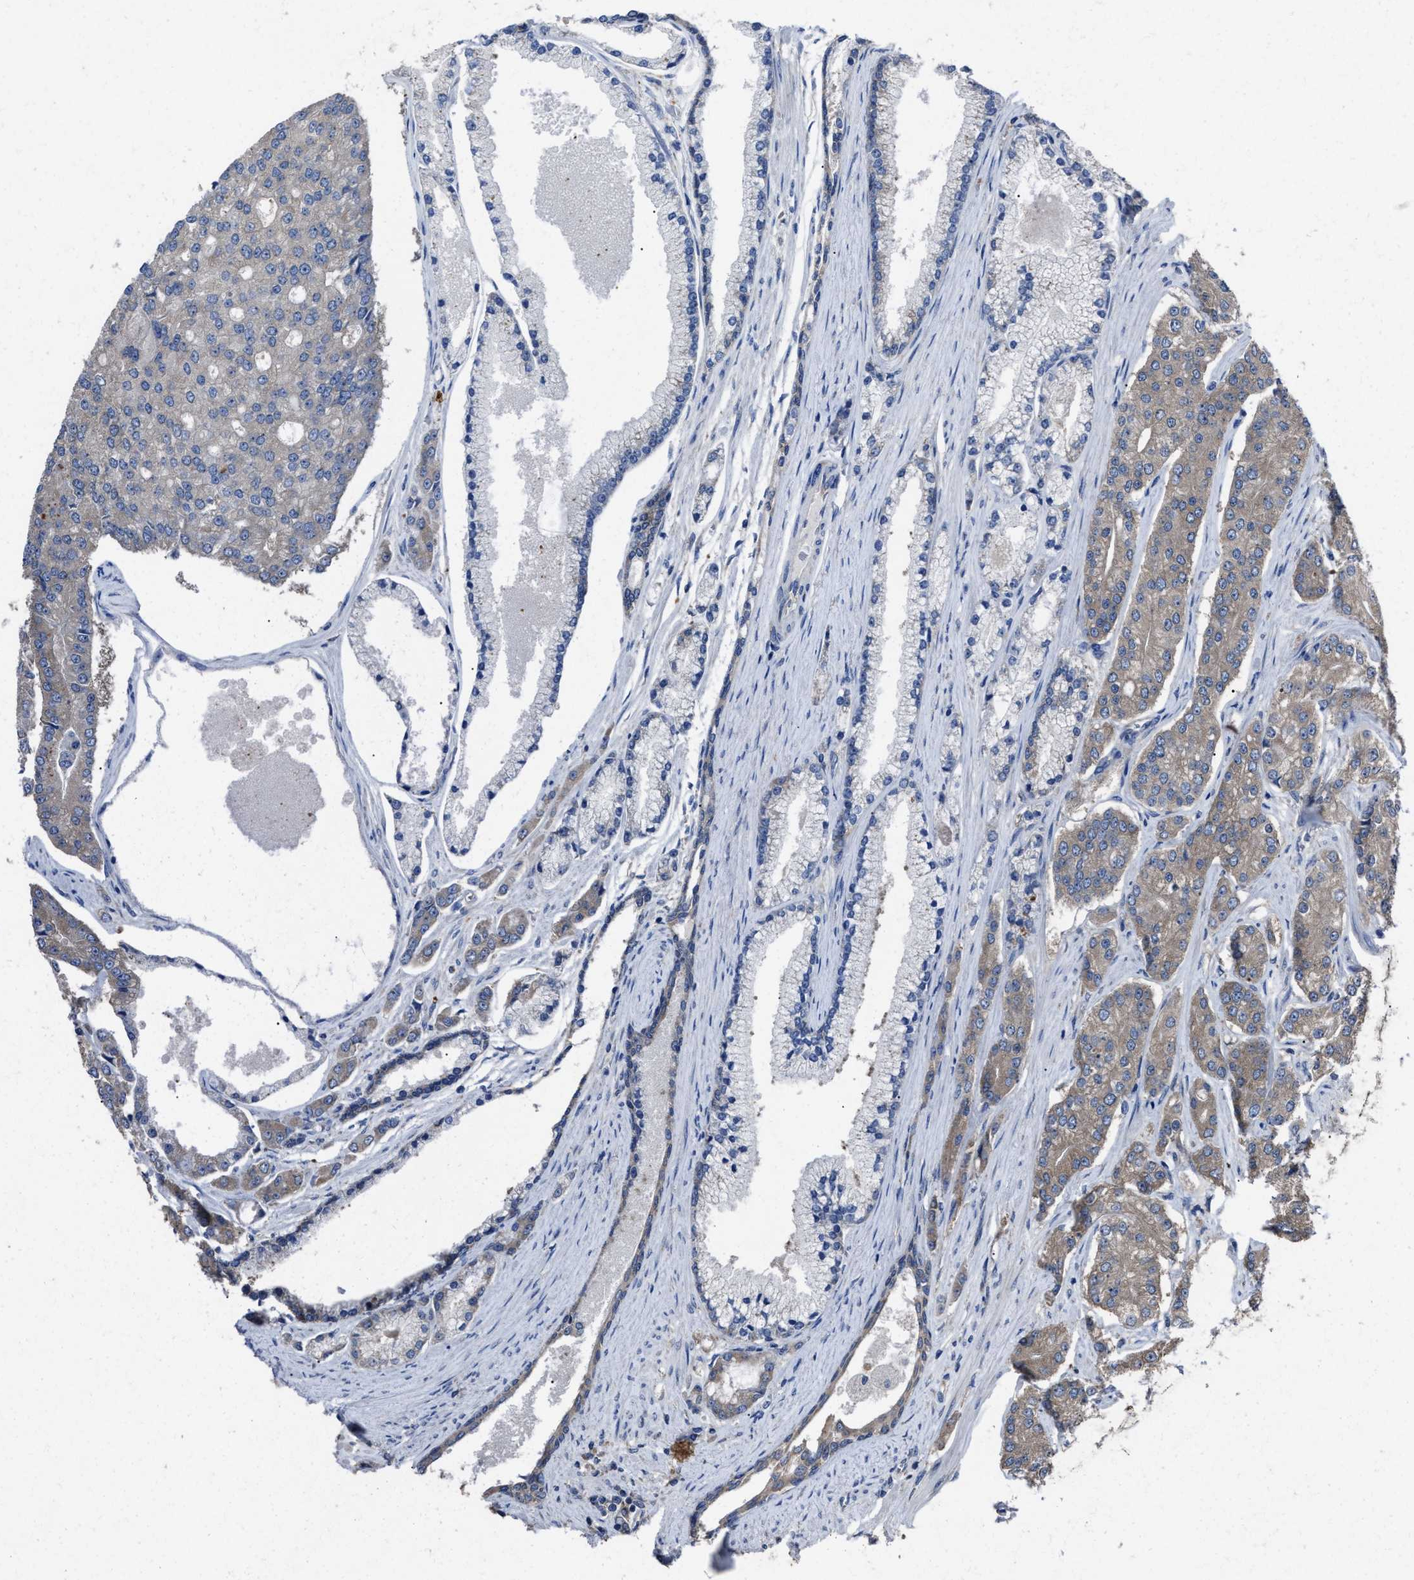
{"staining": {"intensity": "moderate", "quantity": "25%-75%", "location": "cytoplasmic/membranous"}, "tissue": "prostate cancer", "cell_type": "Tumor cells", "image_type": "cancer", "snomed": [{"axis": "morphology", "description": "Adenocarcinoma, High grade"}, {"axis": "topography", "description": "Prostate"}], "caption": "Immunohistochemistry staining of prostate high-grade adenocarcinoma, which exhibits medium levels of moderate cytoplasmic/membranous expression in about 25%-75% of tumor cells indicating moderate cytoplasmic/membranous protein positivity. The staining was performed using DAB (3,3'-diaminobenzidine) (brown) for protein detection and nuclei were counterstained in hematoxylin (blue).", "gene": "UPF1", "patient": {"sex": "male", "age": 71}}